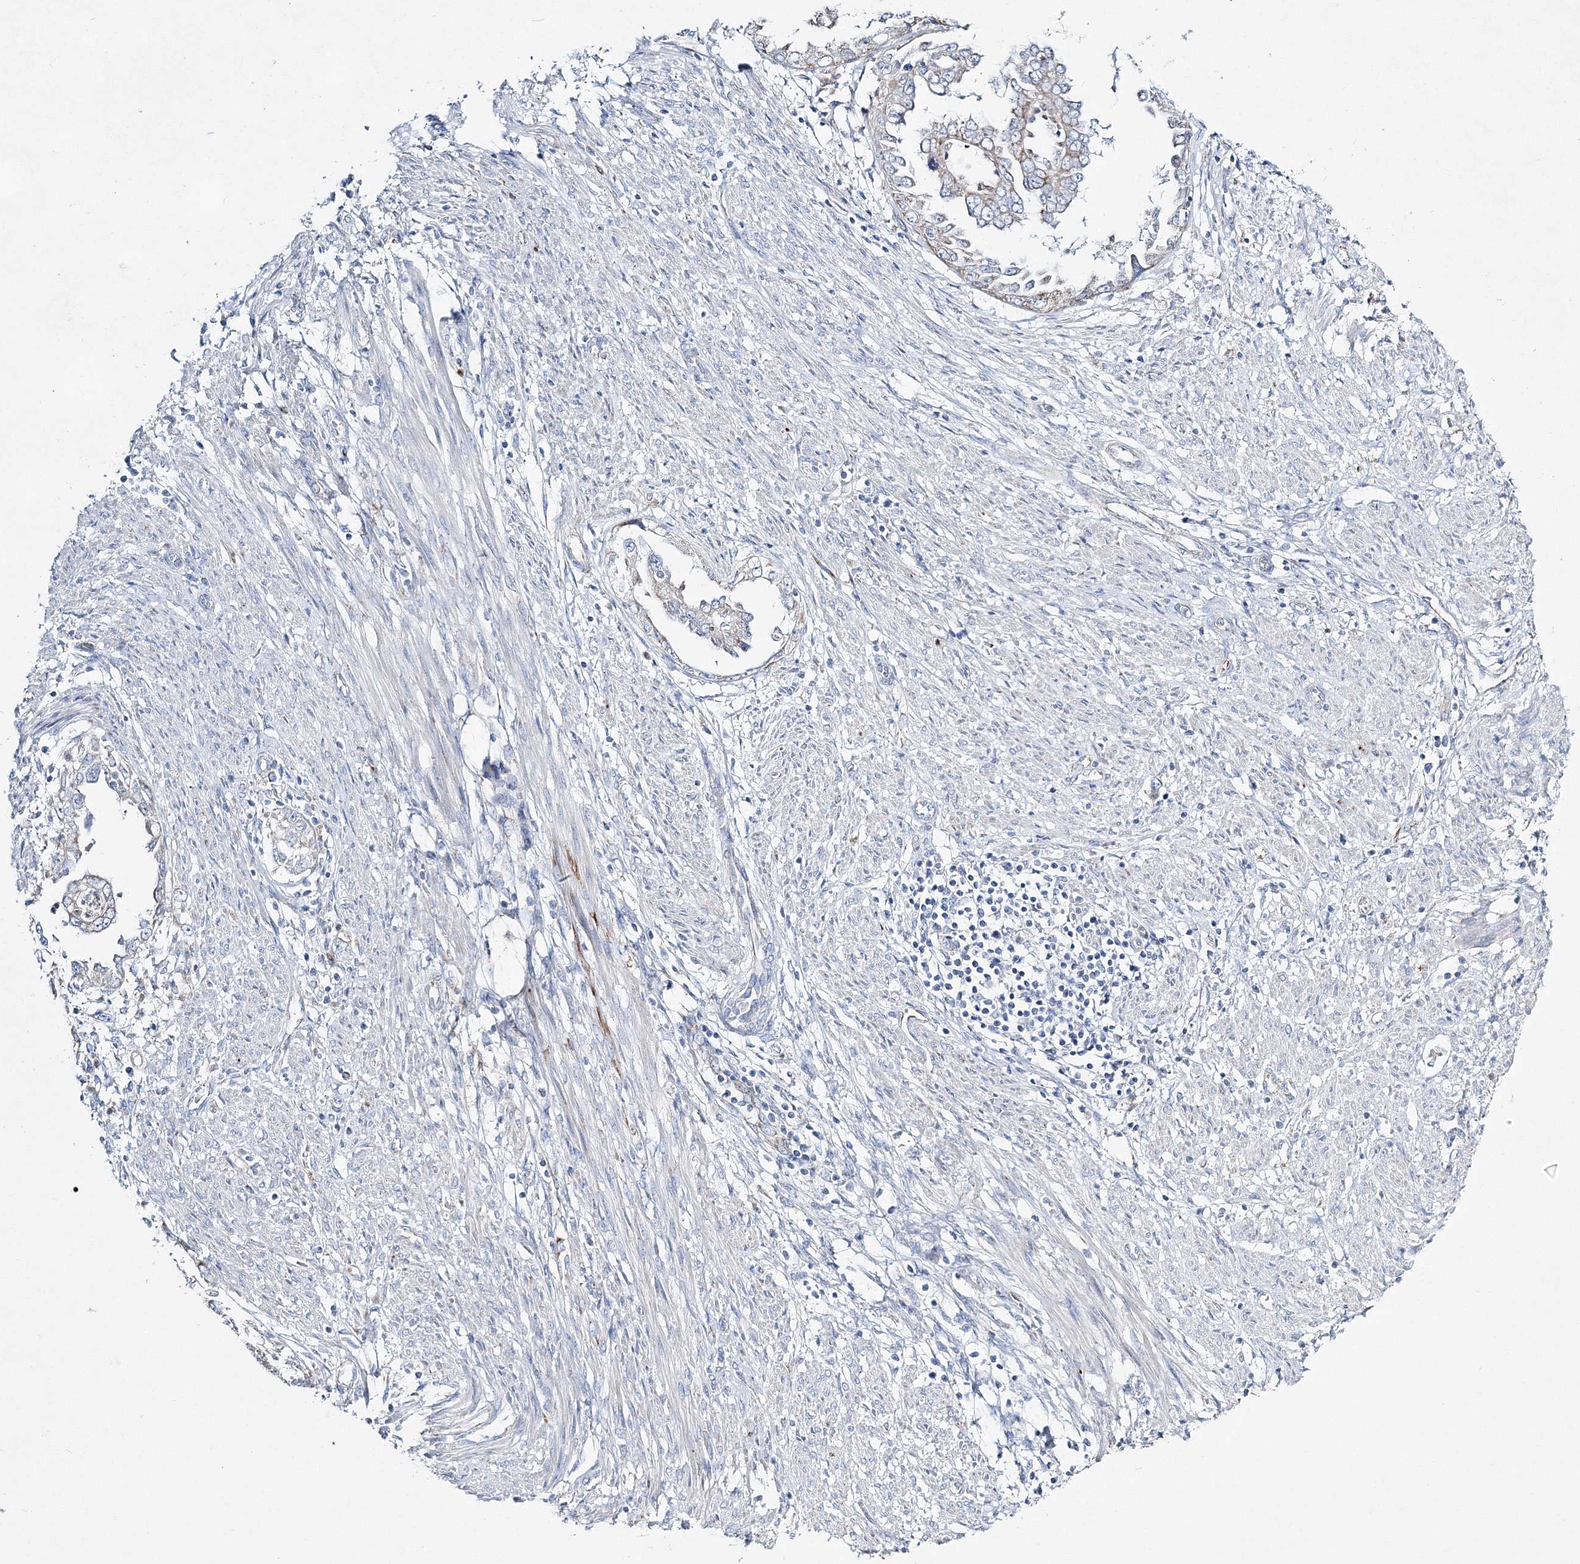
{"staining": {"intensity": "moderate", "quantity": ">75%", "location": "cytoplasmic/membranous"}, "tissue": "endometrial cancer", "cell_type": "Tumor cells", "image_type": "cancer", "snomed": [{"axis": "morphology", "description": "Adenocarcinoma, NOS"}, {"axis": "topography", "description": "Endometrium"}], "caption": "Immunohistochemistry staining of adenocarcinoma (endometrial), which reveals medium levels of moderate cytoplasmic/membranous staining in about >75% of tumor cells indicating moderate cytoplasmic/membranous protein expression. The staining was performed using DAB (3,3'-diaminobenzidine) (brown) for protein detection and nuclei were counterstained in hematoxylin (blue).", "gene": "HIBCH", "patient": {"sex": "female", "age": 85}}